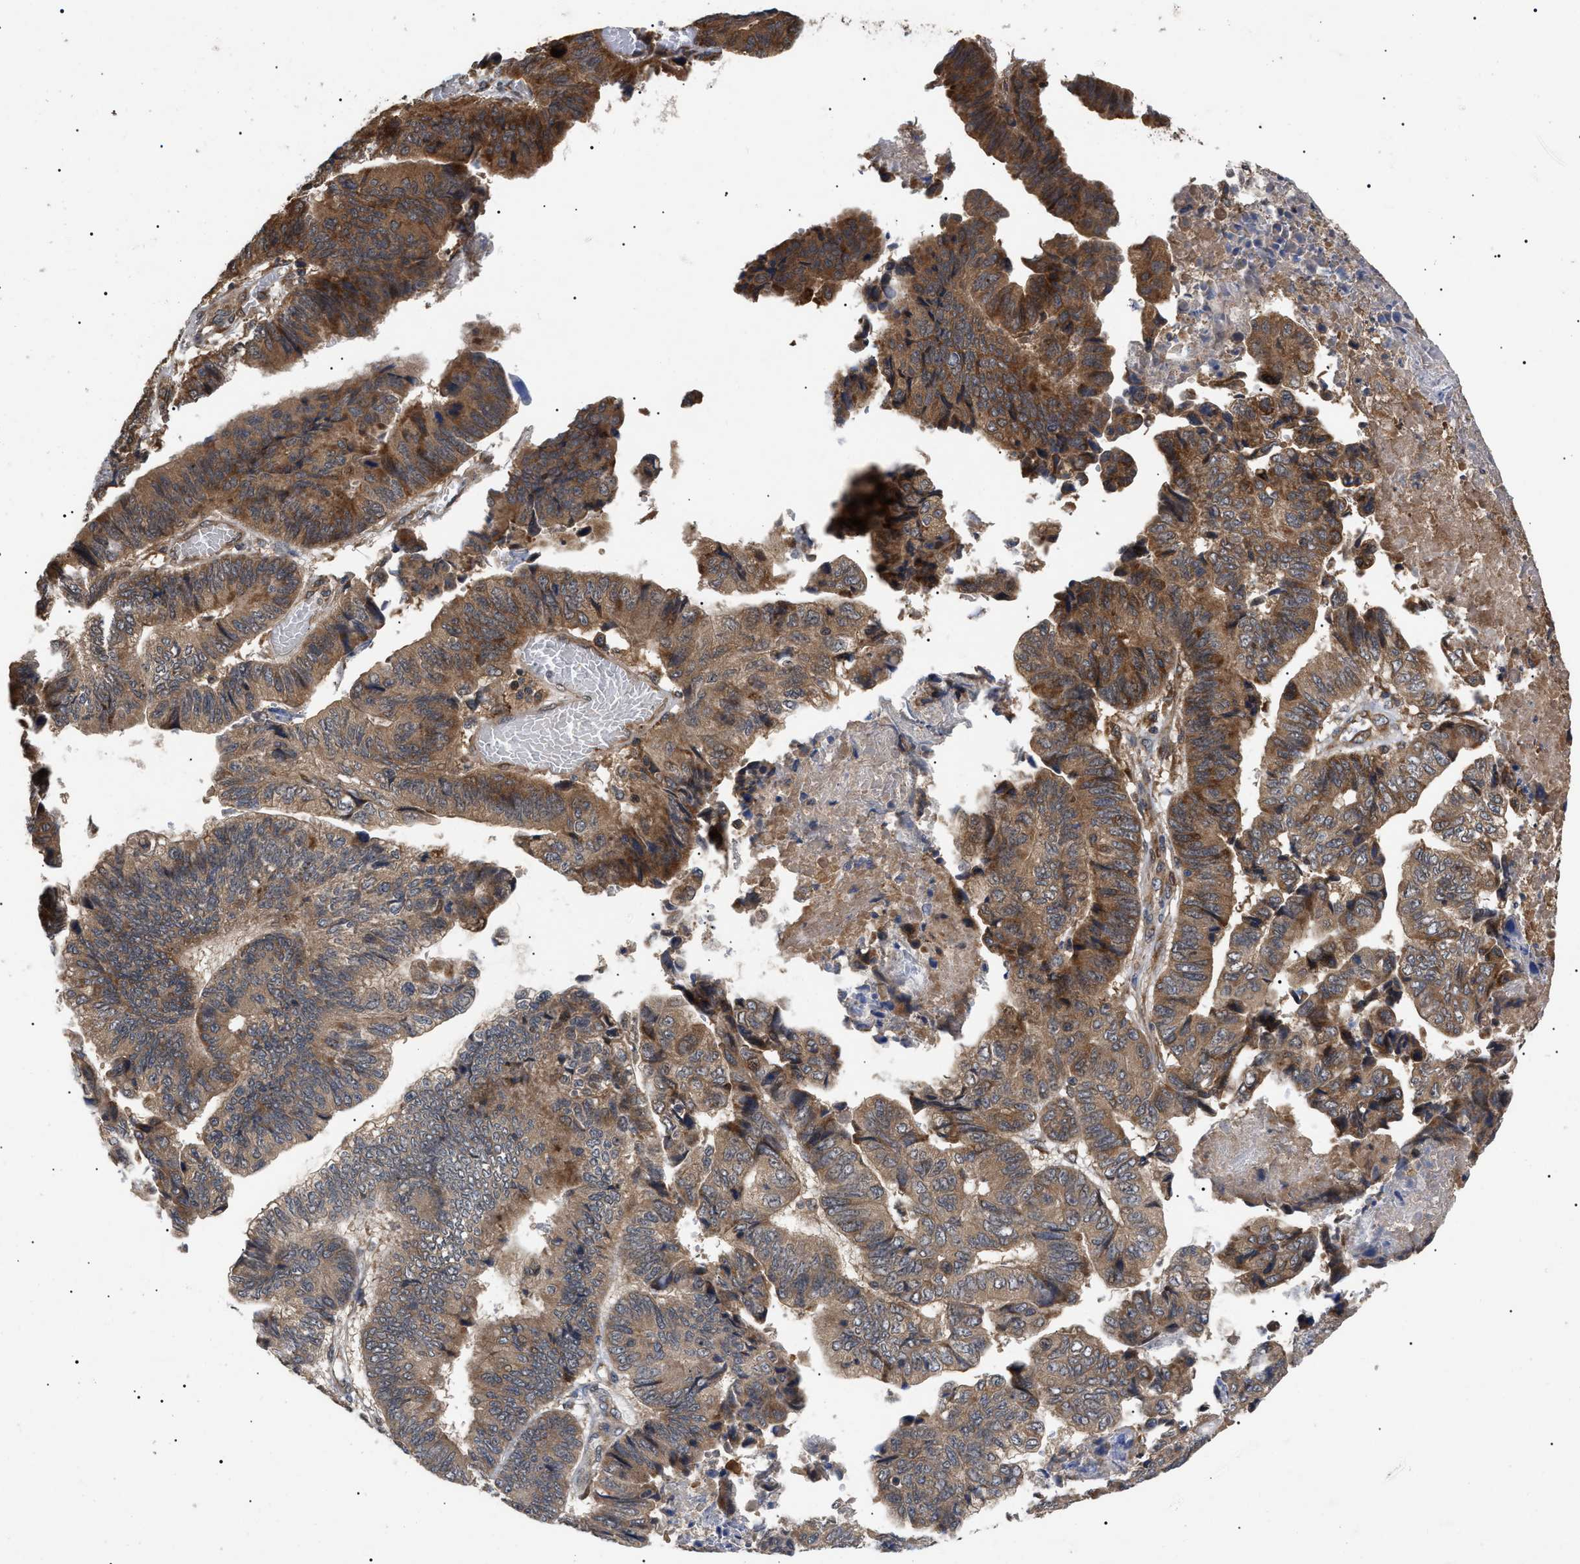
{"staining": {"intensity": "moderate", "quantity": ">75%", "location": "cytoplasmic/membranous"}, "tissue": "stomach cancer", "cell_type": "Tumor cells", "image_type": "cancer", "snomed": [{"axis": "morphology", "description": "Adenocarcinoma, NOS"}, {"axis": "topography", "description": "Stomach, lower"}], "caption": "Stomach cancer (adenocarcinoma) stained with a brown dye shows moderate cytoplasmic/membranous positive expression in about >75% of tumor cells.", "gene": "ASTL", "patient": {"sex": "male", "age": 77}}